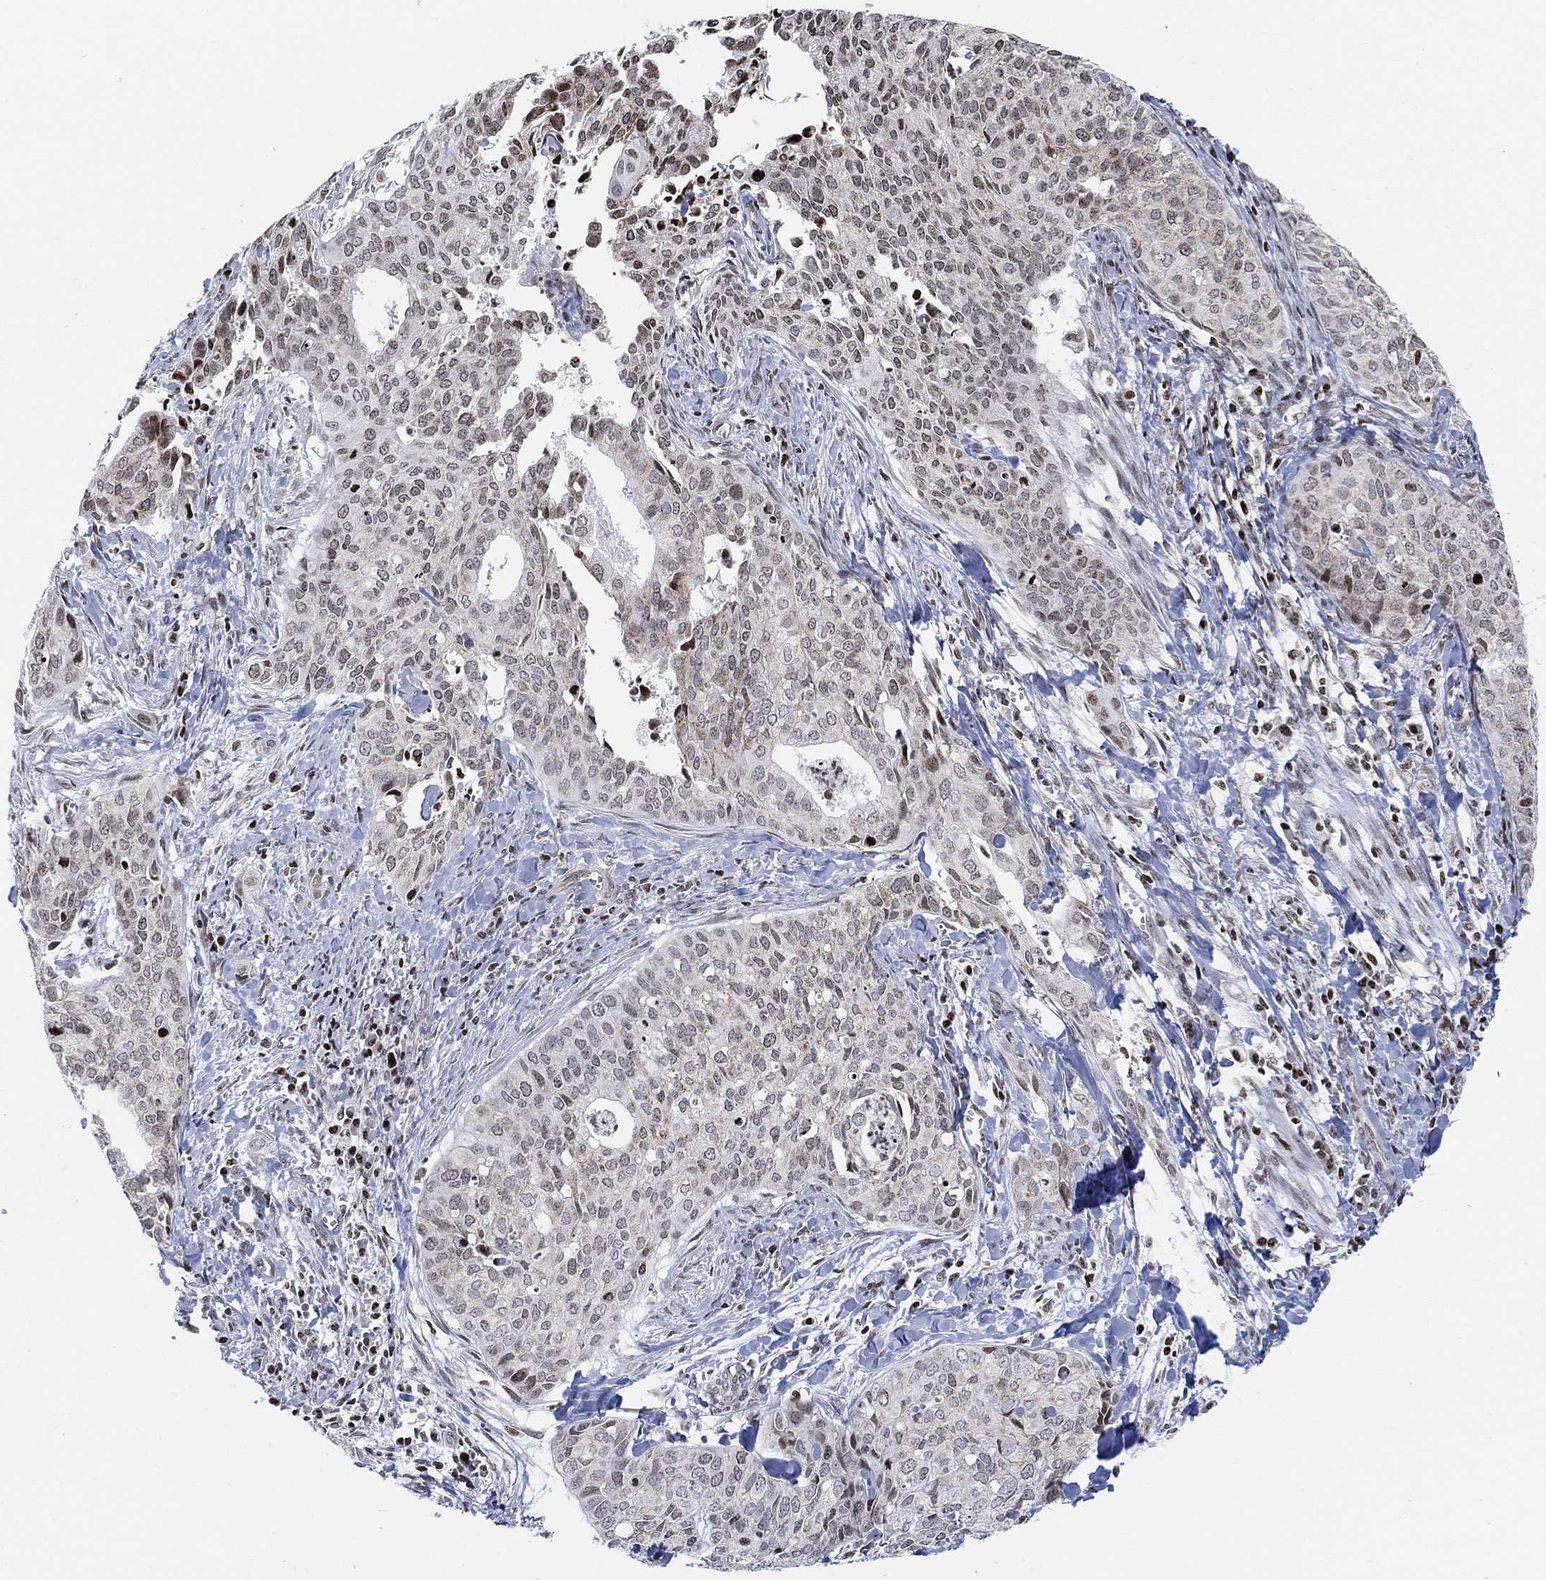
{"staining": {"intensity": "weak", "quantity": "<25%", "location": "cytoplasmic/membranous,nuclear"}, "tissue": "cervical cancer", "cell_type": "Tumor cells", "image_type": "cancer", "snomed": [{"axis": "morphology", "description": "Squamous cell carcinoma, NOS"}, {"axis": "topography", "description": "Cervix"}], "caption": "Cervical cancer was stained to show a protein in brown. There is no significant expression in tumor cells.", "gene": "ABHD14A", "patient": {"sex": "female", "age": 29}}